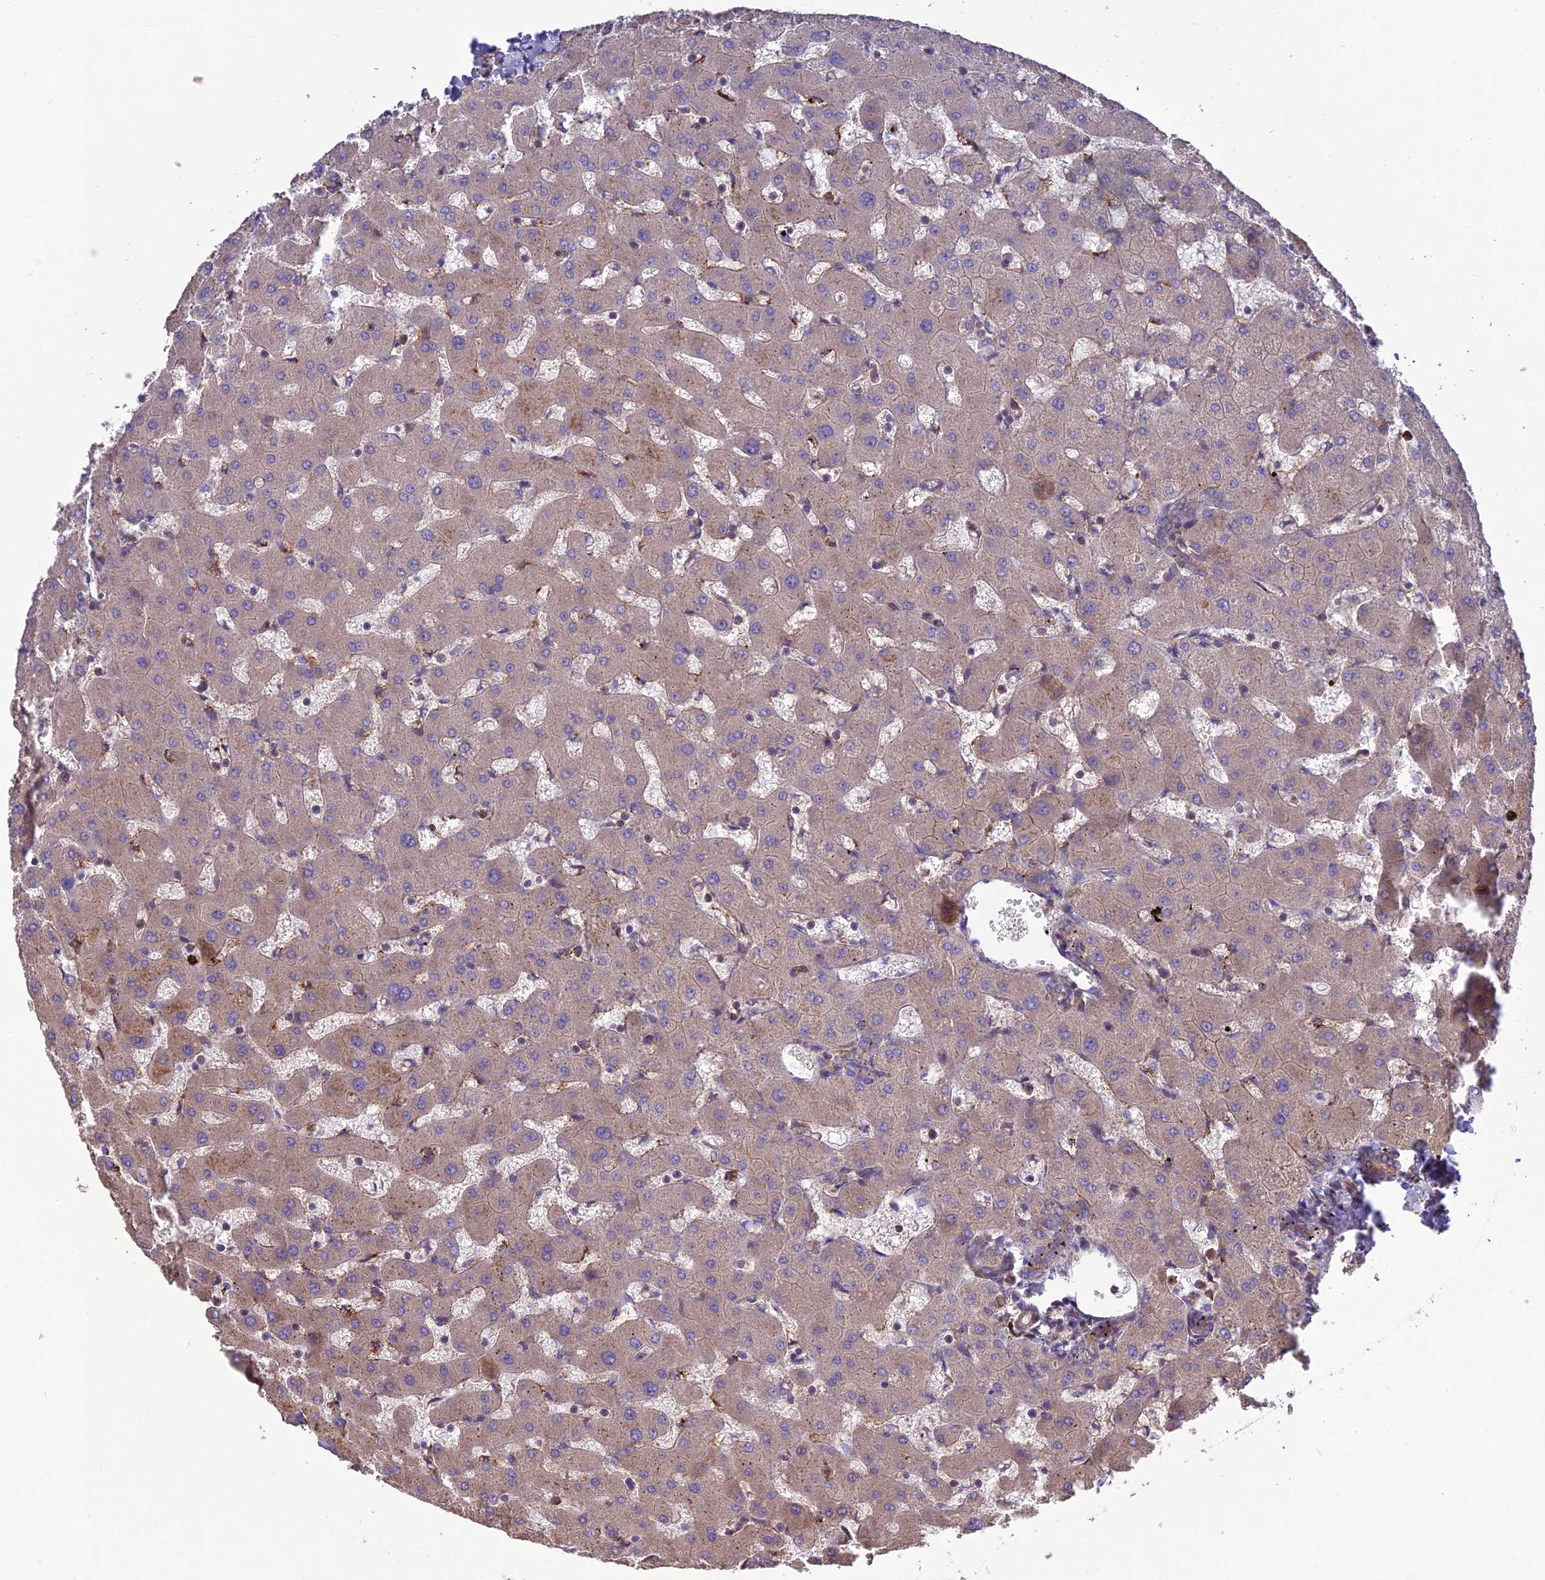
{"staining": {"intensity": "moderate", "quantity": ">75%", "location": "cytoplasmic/membranous"}, "tissue": "liver", "cell_type": "Cholangiocytes", "image_type": "normal", "snomed": [{"axis": "morphology", "description": "Normal tissue, NOS"}, {"axis": "topography", "description": "Liver"}], "caption": "Cholangiocytes reveal medium levels of moderate cytoplasmic/membranous staining in about >75% of cells in unremarkable liver. Using DAB (3,3'-diaminobenzidine) (brown) and hematoxylin (blue) stains, captured at high magnification using brightfield microscopy.", "gene": "TMEM131L", "patient": {"sex": "female", "age": 63}}